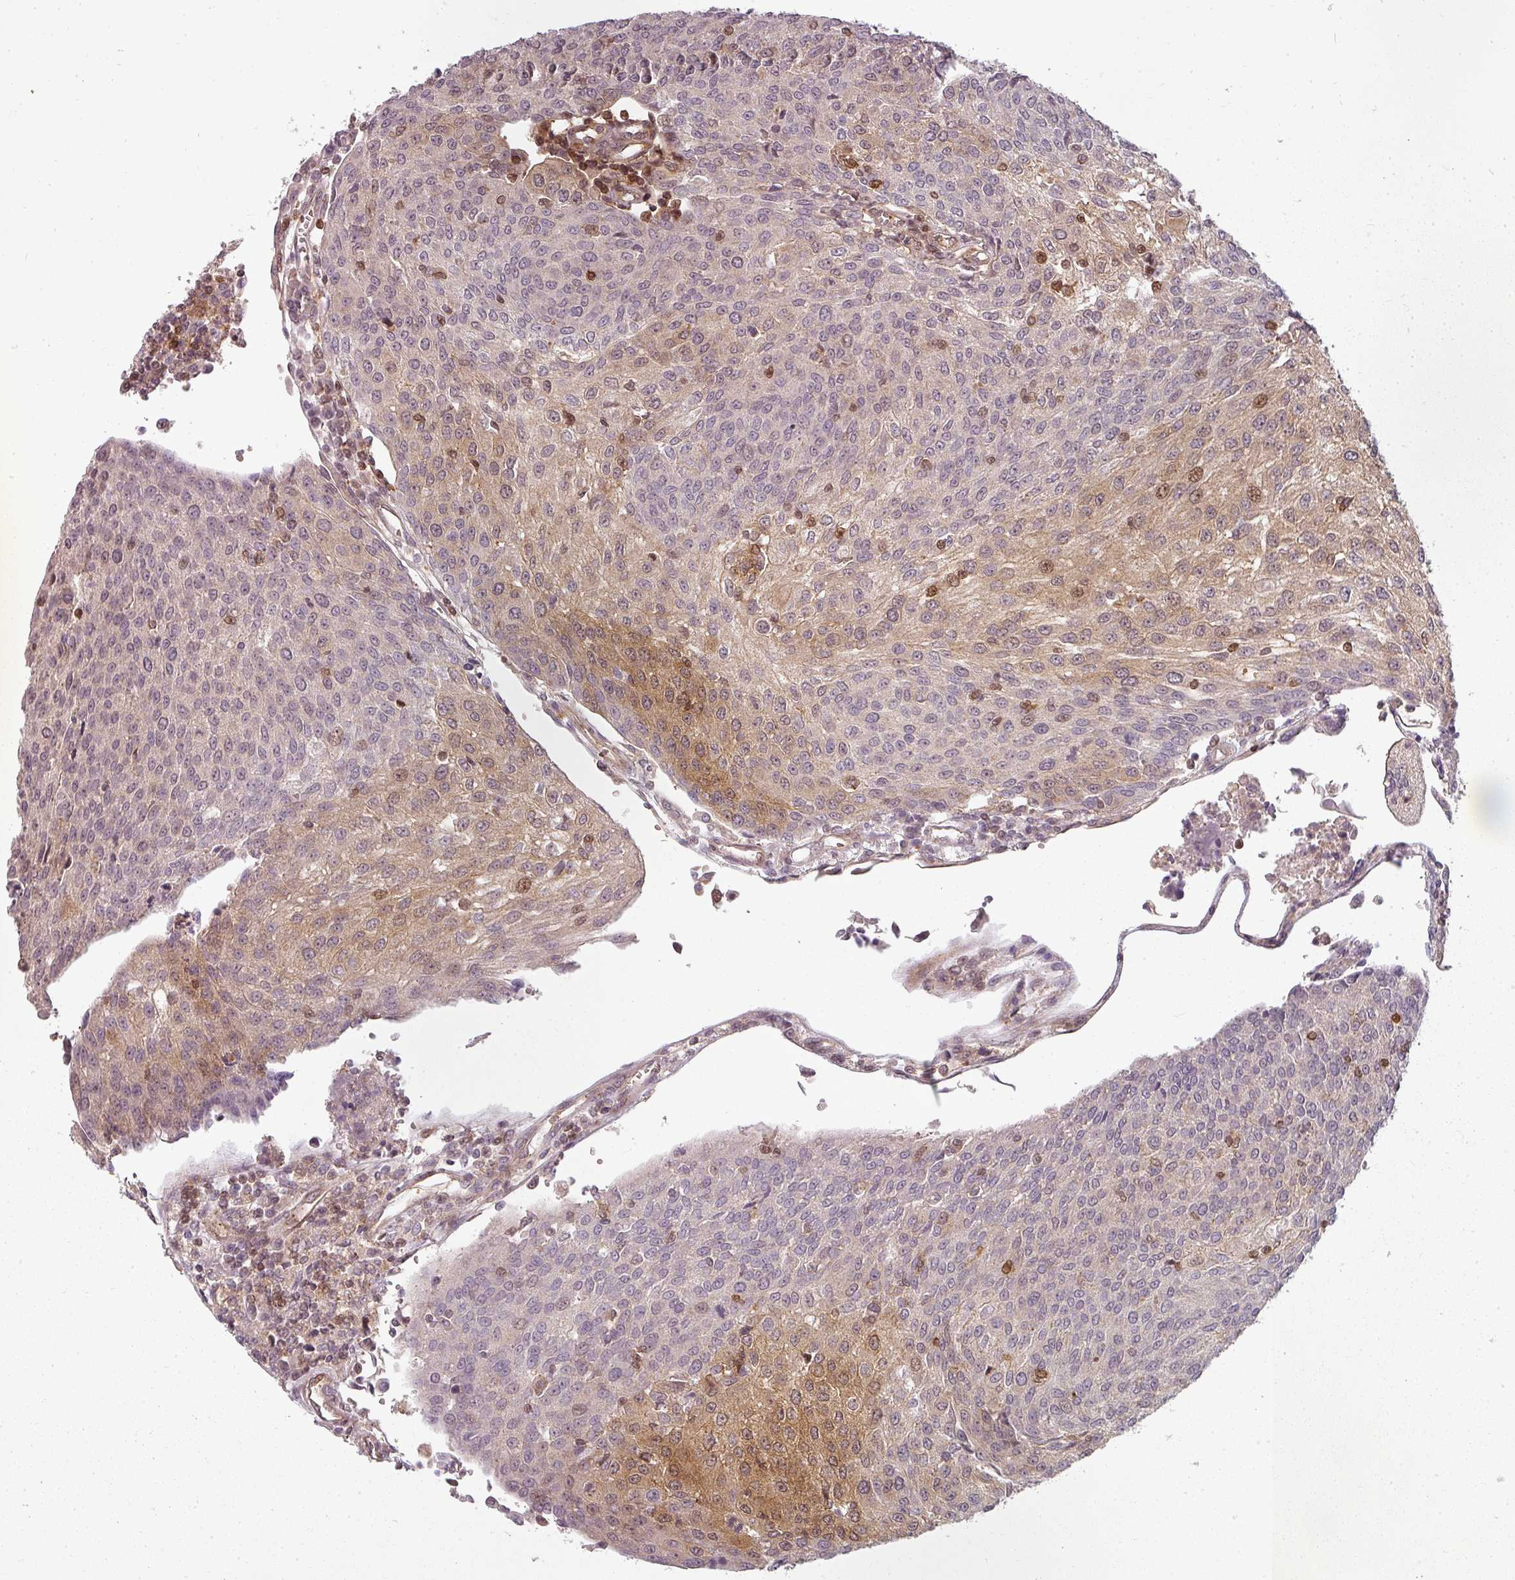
{"staining": {"intensity": "moderate", "quantity": "<25%", "location": "cytoplasmic/membranous,nuclear"}, "tissue": "urothelial cancer", "cell_type": "Tumor cells", "image_type": "cancer", "snomed": [{"axis": "morphology", "description": "Urothelial carcinoma, High grade"}, {"axis": "topography", "description": "Urinary bladder"}], "caption": "A photomicrograph of urothelial cancer stained for a protein demonstrates moderate cytoplasmic/membranous and nuclear brown staining in tumor cells. (Brightfield microscopy of DAB IHC at high magnification).", "gene": "CLIC1", "patient": {"sex": "female", "age": 85}}